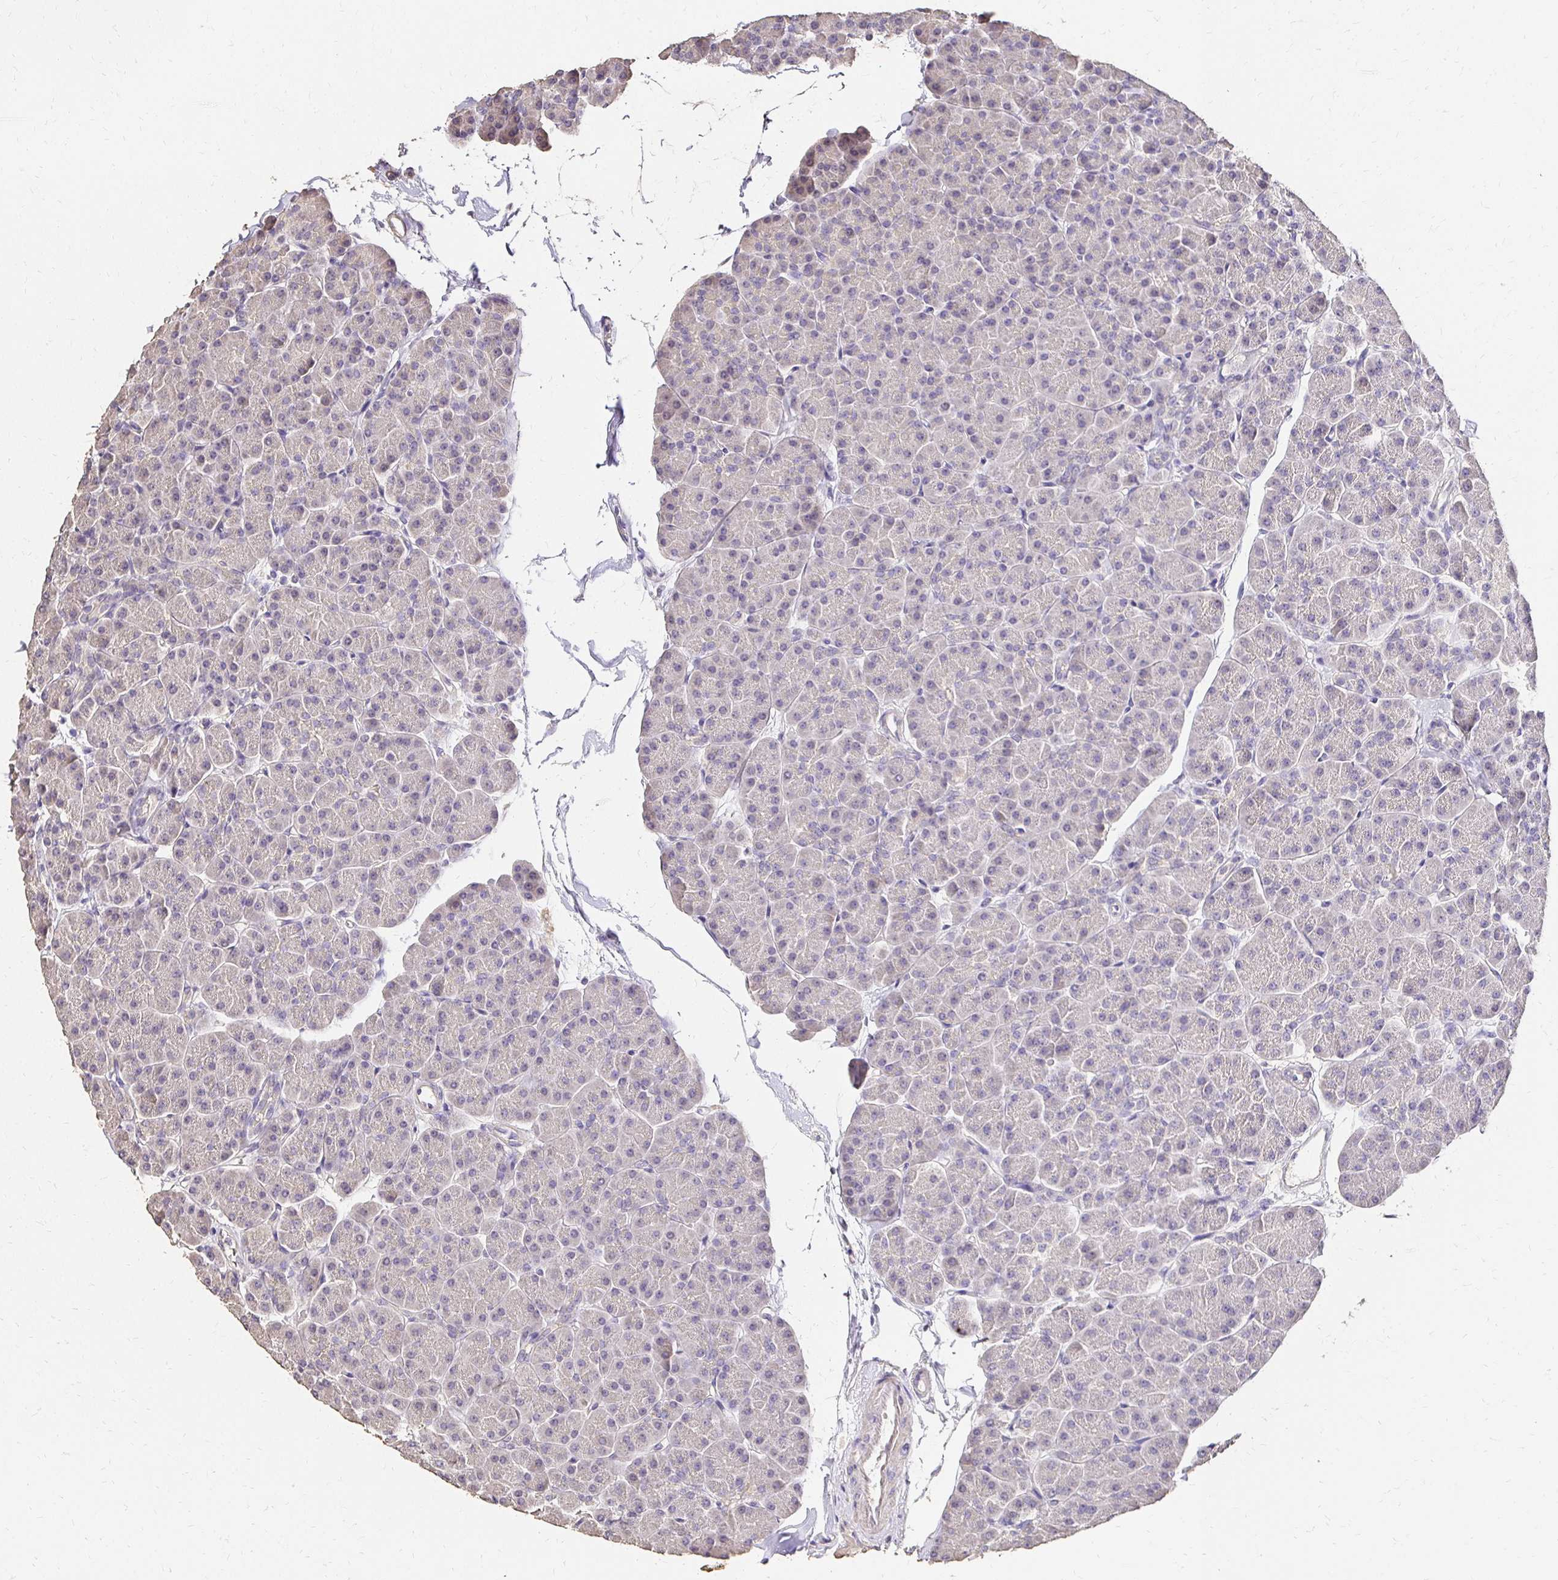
{"staining": {"intensity": "negative", "quantity": "none", "location": "none"}, "tissue": "pancreas", "cell_type": "Exocrine glandular cells", "image_type": "normal", "snomed": [{"axis": "morphology", "description": "Normal tissue, NOS"}, {"axis": "topography", "description": "Pancreas"}, {"axis": "topography", "description": "Peripheral nerve tissue"}], "caption": "The histopathology image exhibits no staining of exocrine glandular cells in normal pancreas.", "gene": "UGT1A6", "patient": {"sex": "male", "age": 54}}